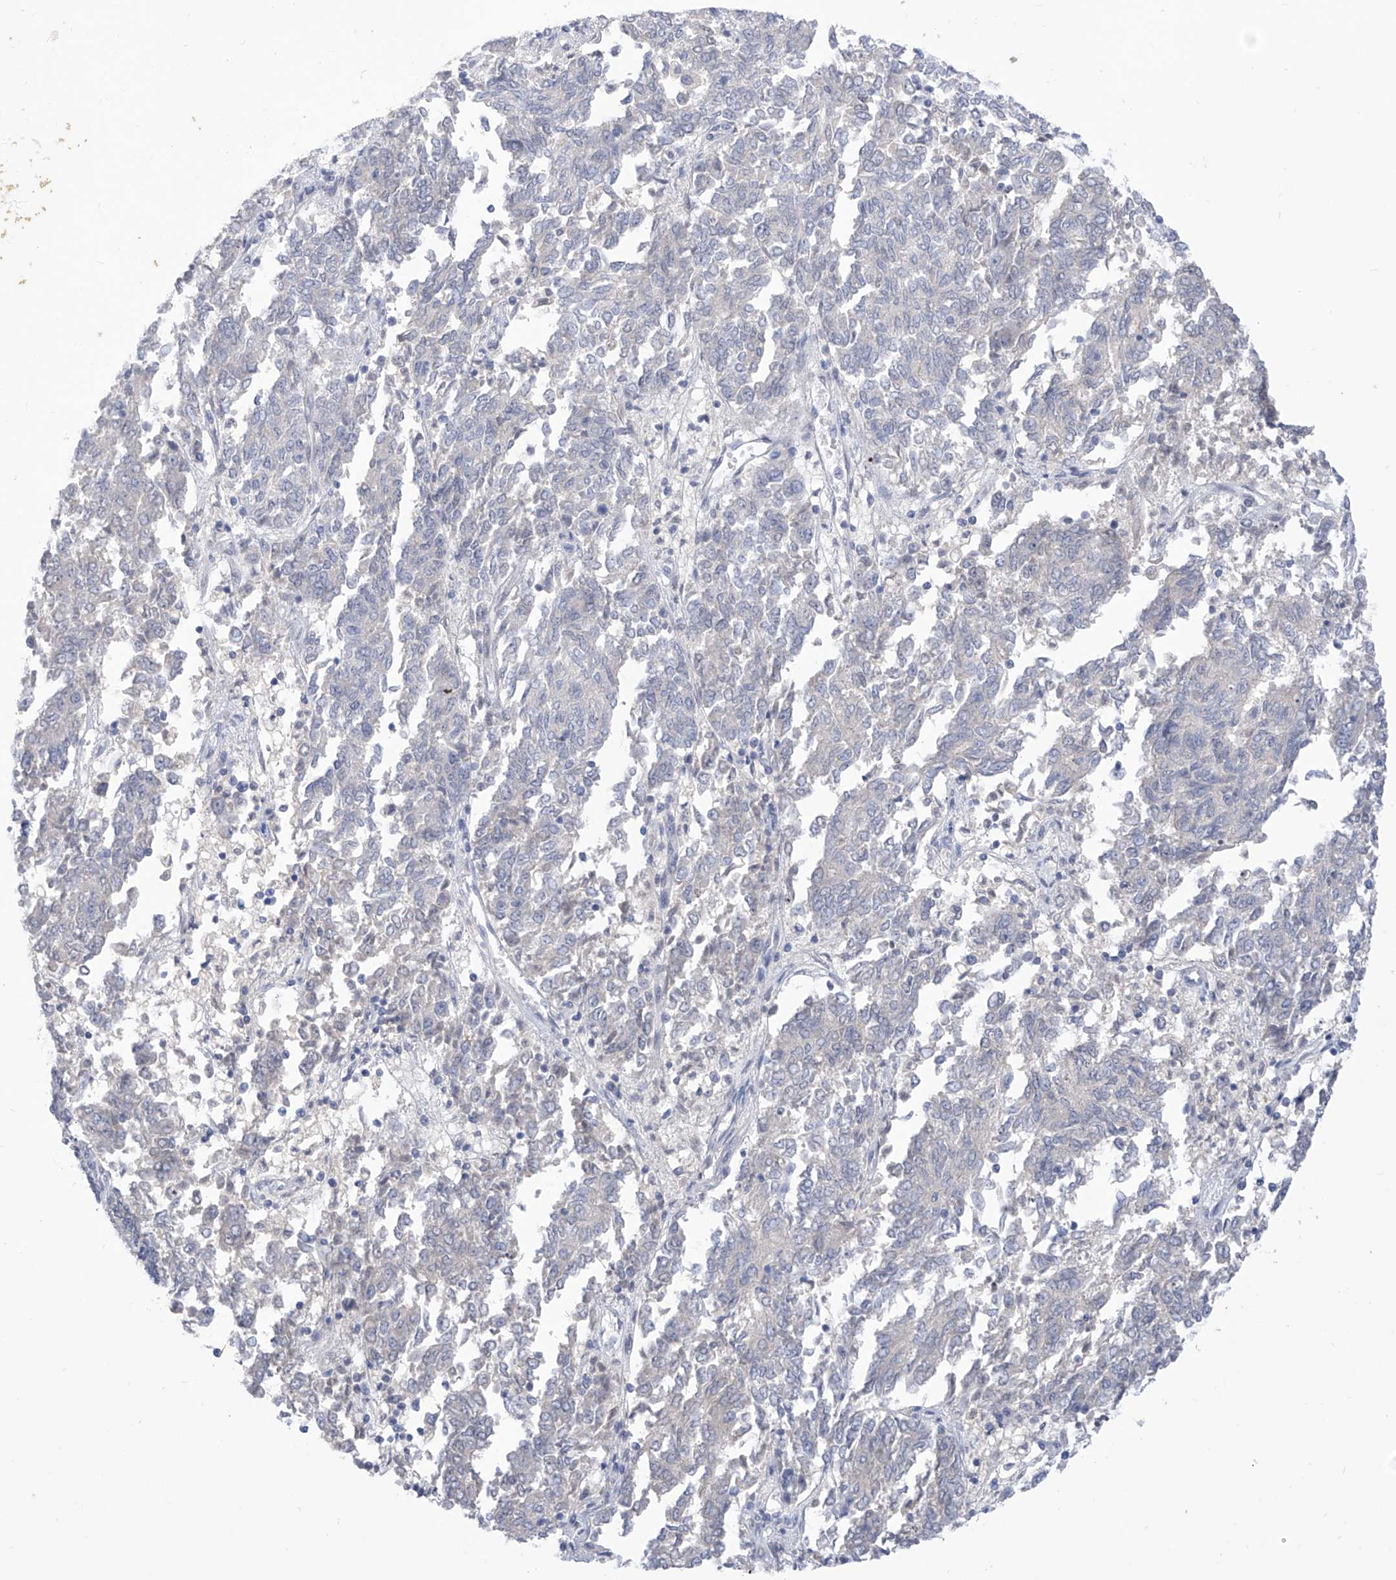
{"staining": {"intensity": "negative", "quantity": "none", "location": "none"}, "tissue": "endometrial cancer", "cell_type": "Tumor cells", "image_type": "cancer", "snomed": [{"axis": "morphology", "description": "Adenocarcinoma, NOS"}, {"axis": "topography", "description": "Endometrium"}], "caption": "DAB immunohistochemical staining of endometrial cancer displays no significant expression in tumor cells. The staining is performed using DAB brown chromogen with nuclei counter-stained in using hematoxylin.", "gene": "IBA57", "patient": {"sex": "female", "age": 80}}